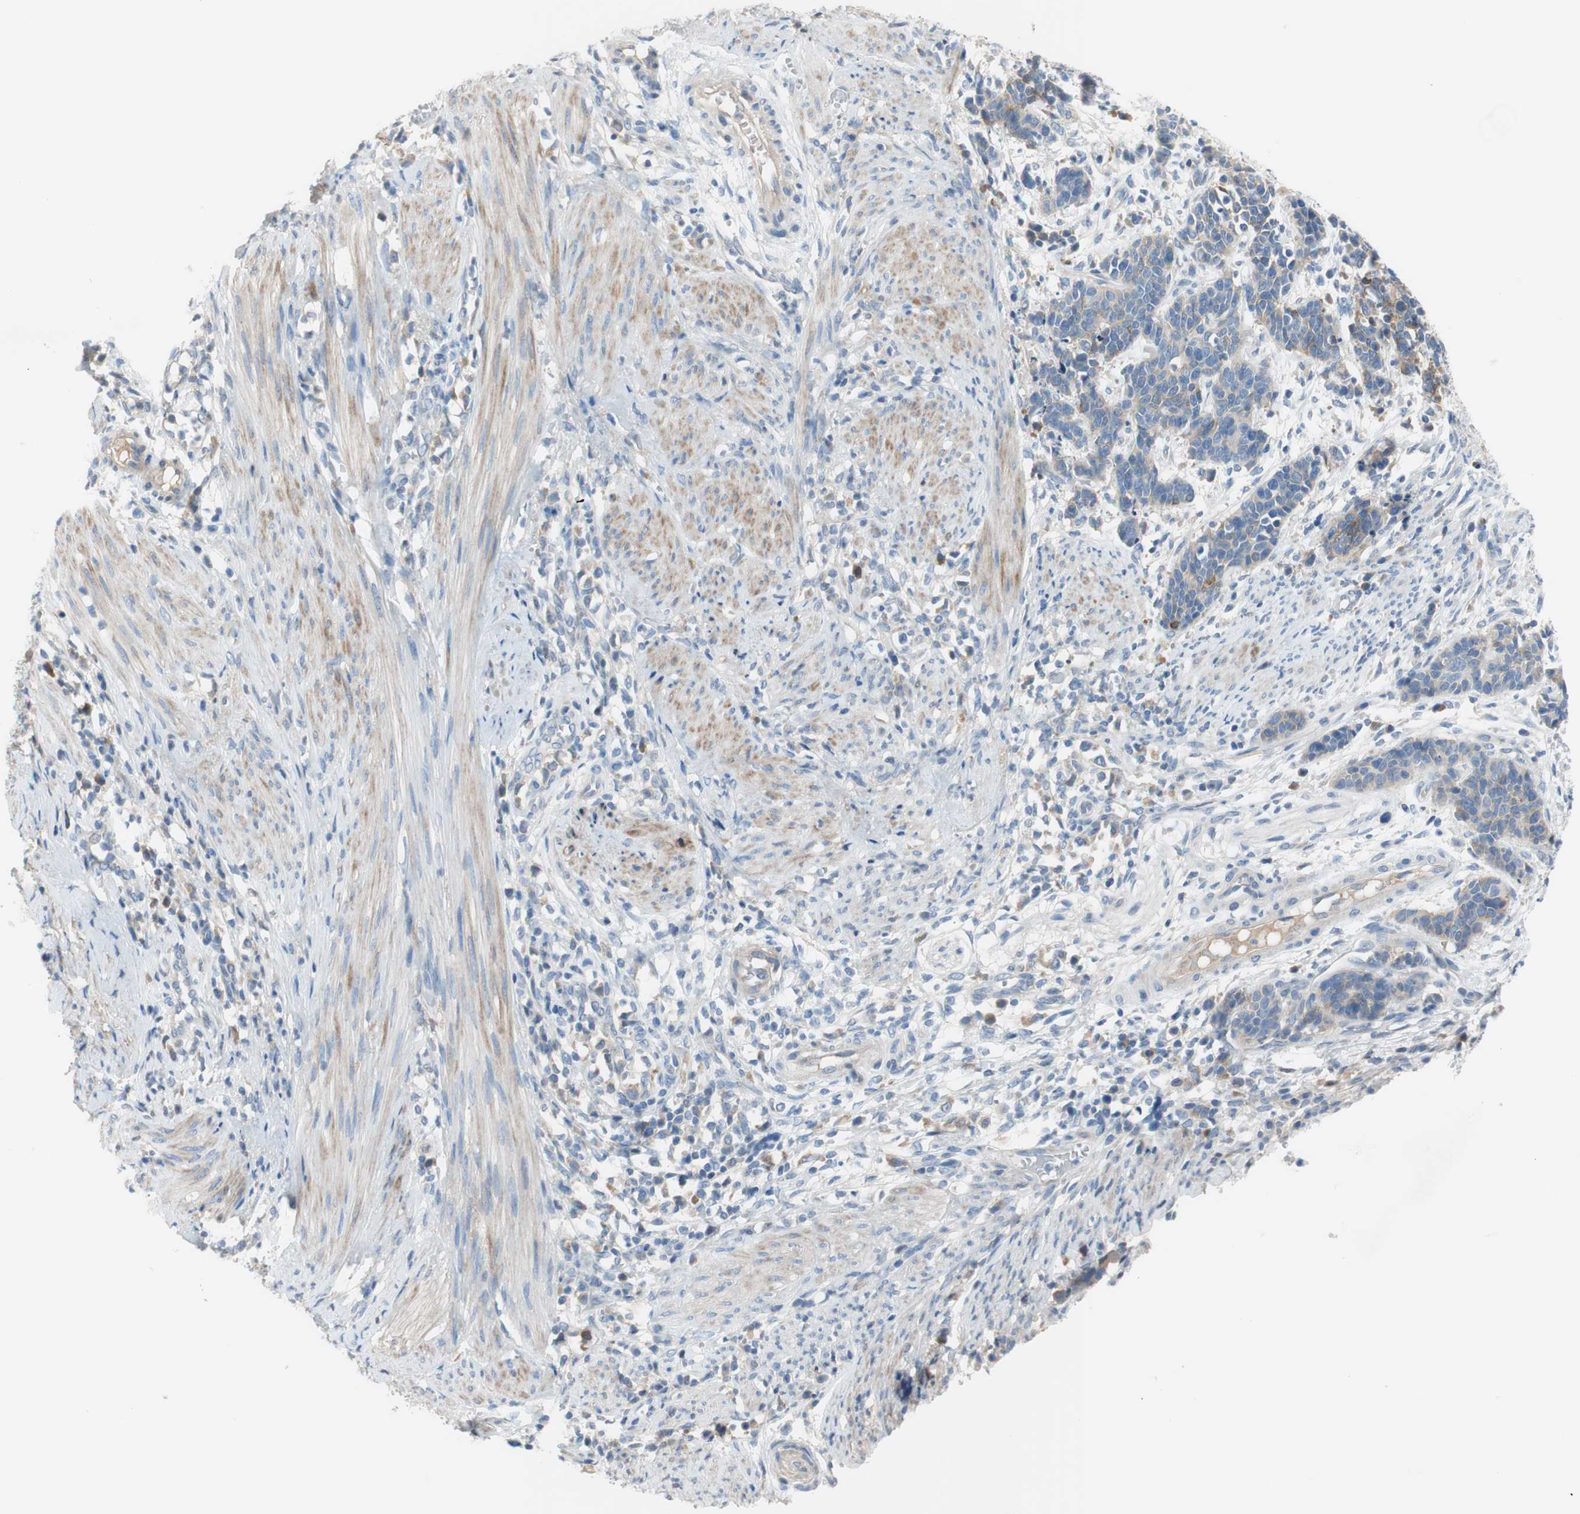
{"staining": {"intensity": "weak", "quantity": "25%-75%", "location": "cytoplasmic/membranous"}, "tissue": "cervical cancer", "cell_type": "Tumor cells", "image_type": "cancer", "snomed": [{"axis": "morphology", "description": "Squamous cell carcinoma, NOS"}, {"axis": "topography", "description": "Cervix"}], "caption": "There is low levels of weak cytoplasmic/membranous expression in tumor cells of squamous cell carcinoma (cervical), as demonstrated by immunohistochemical staining (brown color).", "gene": "FDFT1", "patient": {"sex": "female", "age": 35}}